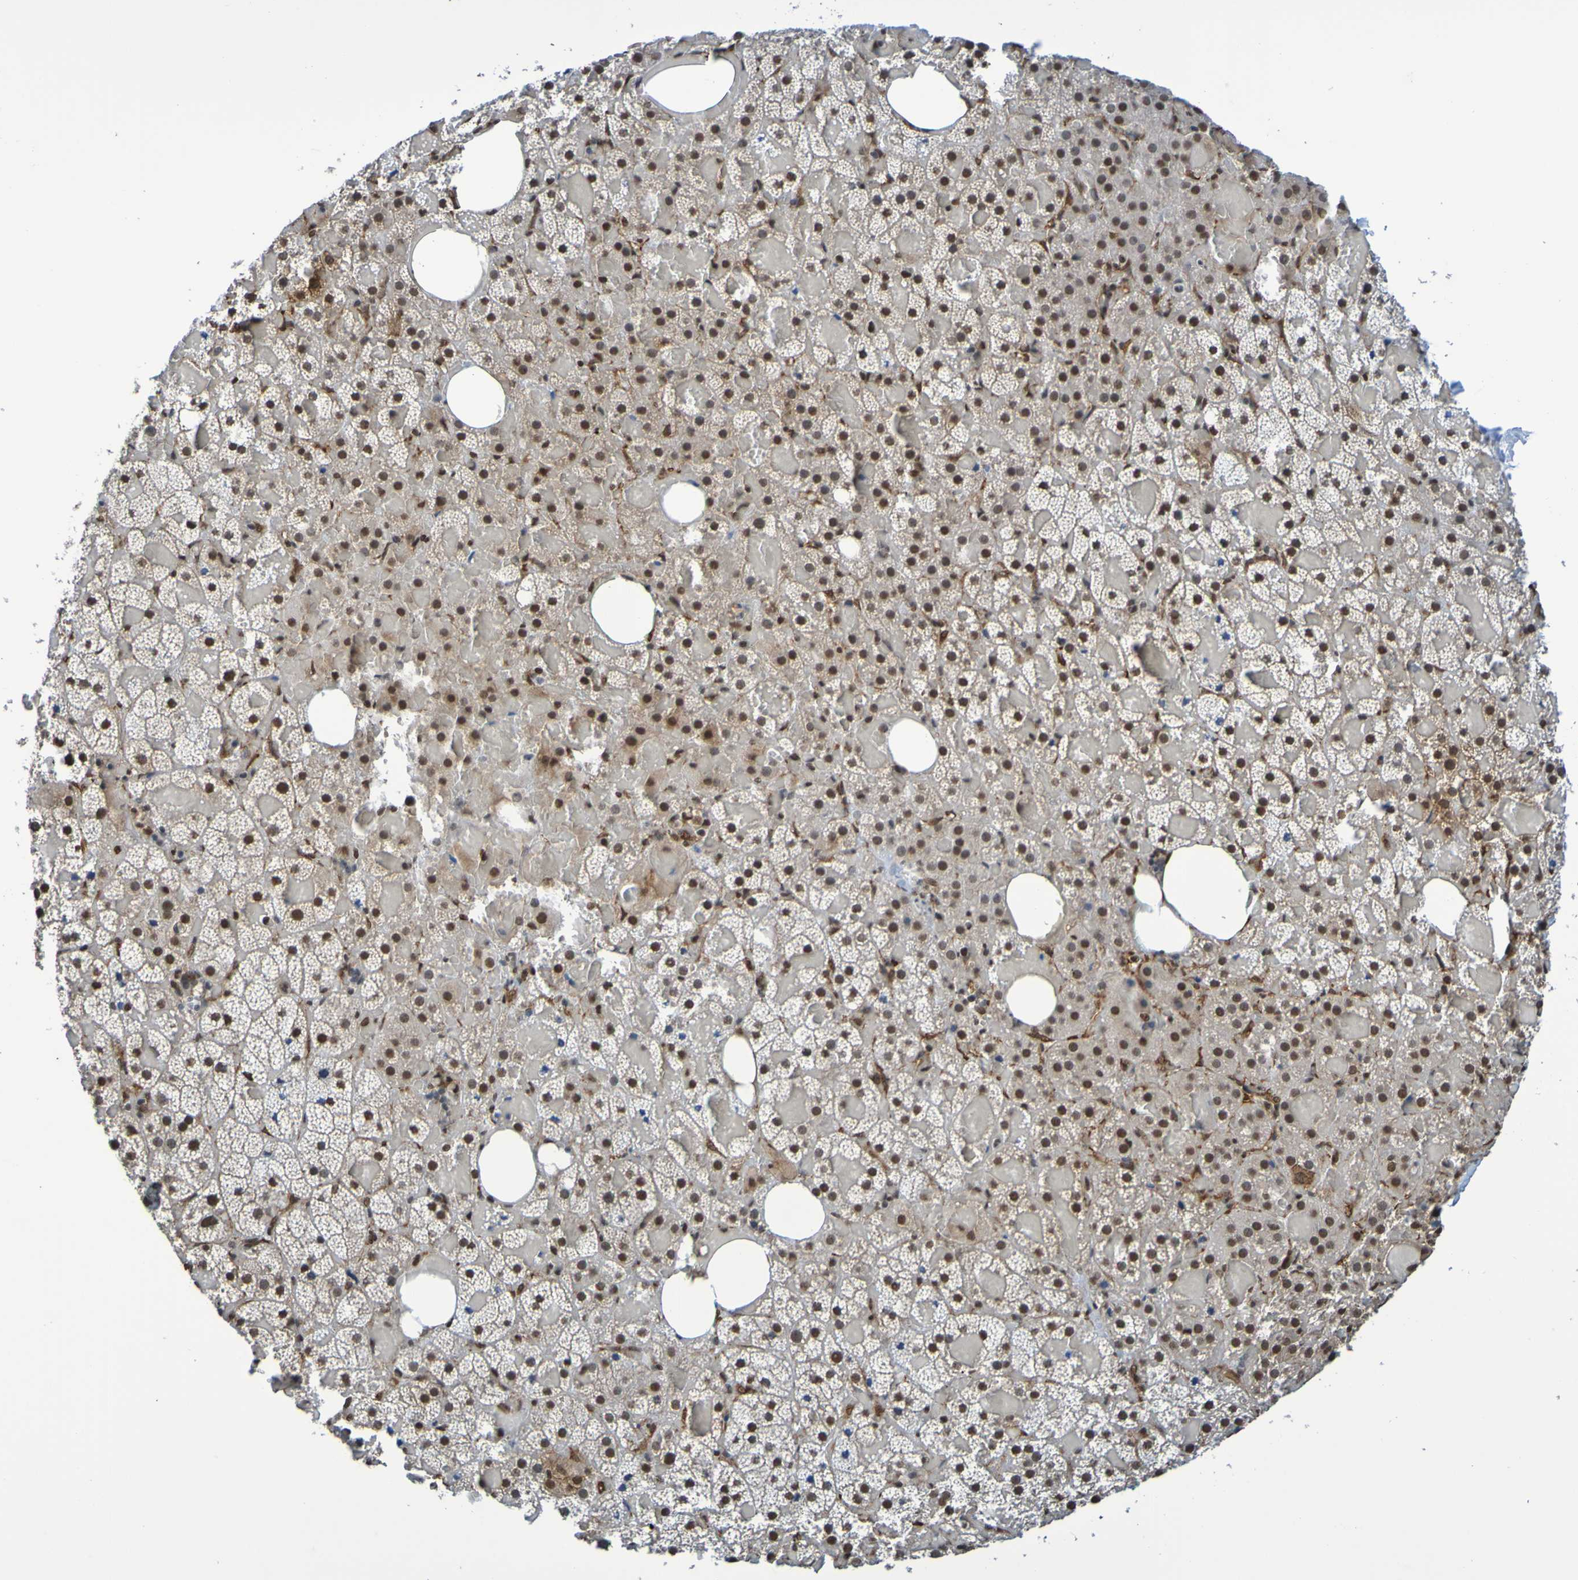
{"staining": {"intensity": "strong", "quantity": ">75%", "location": "nuclear"}, "tissue": "adrenal gland", "cell_type": "Glandular cells", "image_type": "normal", "snomed": [{"axis": "morphology", "description": "Normal tissue, NOS"}, {"axis": "topography", "description": "Adrenal gland"}], "caption": "Brown immunohistochemical staining in benign human adrenal gland shows strong nuclear staining in about >75% of glandular cells. (brown staining indicates protein expression, while blue staining denotes nuclei).", "gene": "HDAC2", "patient": {"sex": "female", "age": 59}}